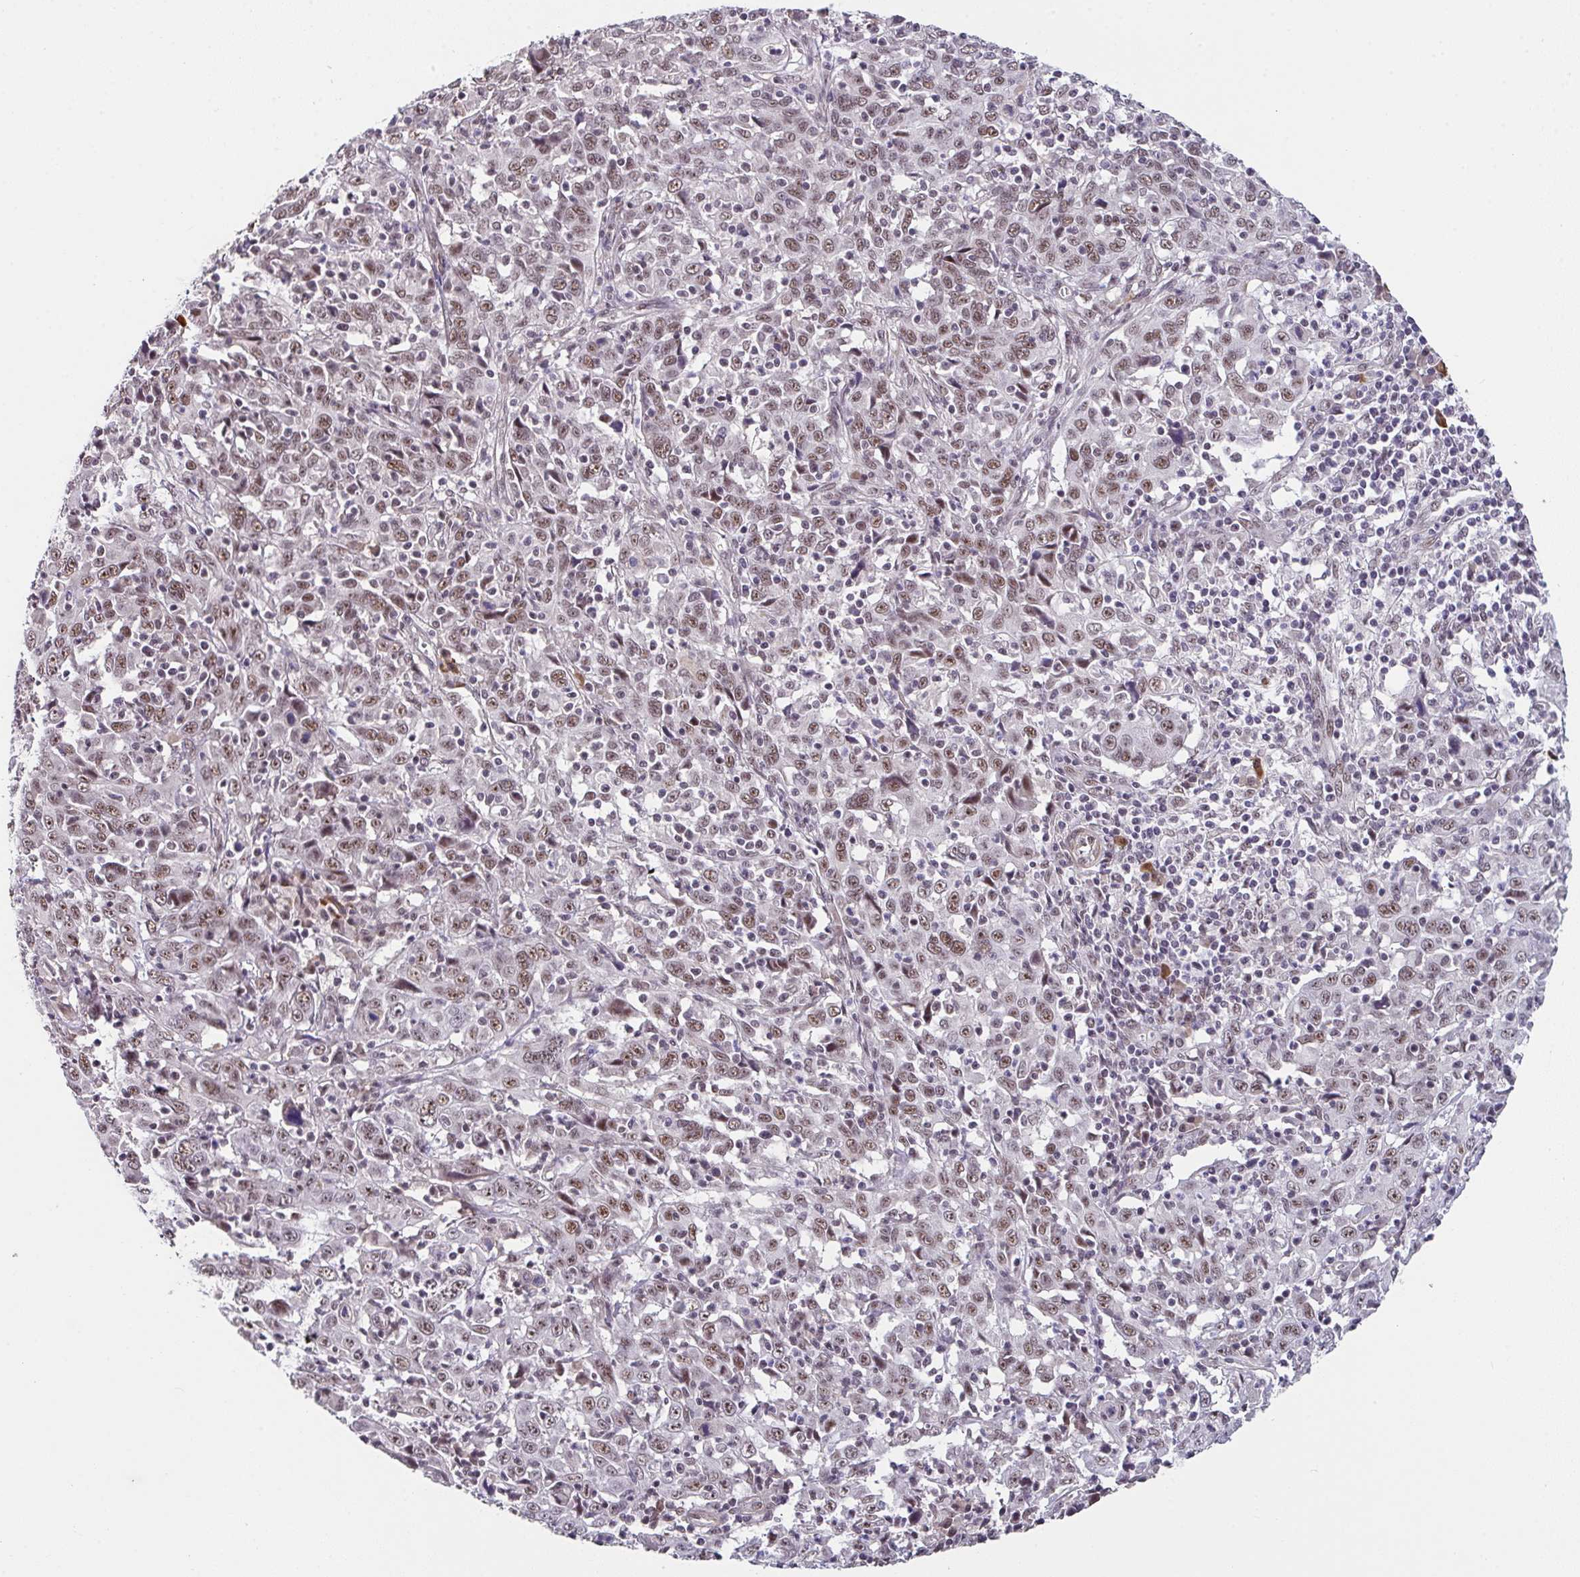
{"staining": {"intensity": "moderate", "quantity": ">75%", "location": "nuclear"}, "tissue": "cervical cancer", "cell_type": "Tumor cells", "image_type": "cancer", "snomed": [{"axis": "morphology", "description": "Squamous cell carcinoma, NOS"}, {"axis": "topography", "description": "Cervix"}], "caption": "Protein staining of cervical cancer tissue shows moderate nuclear positivity in about >75% of tumor cells. (brown staining indicates protein expression, while blue staining denotes nuclei).", "gene": "RBBP6", "patient": {"sex": "female", "age": 46}}